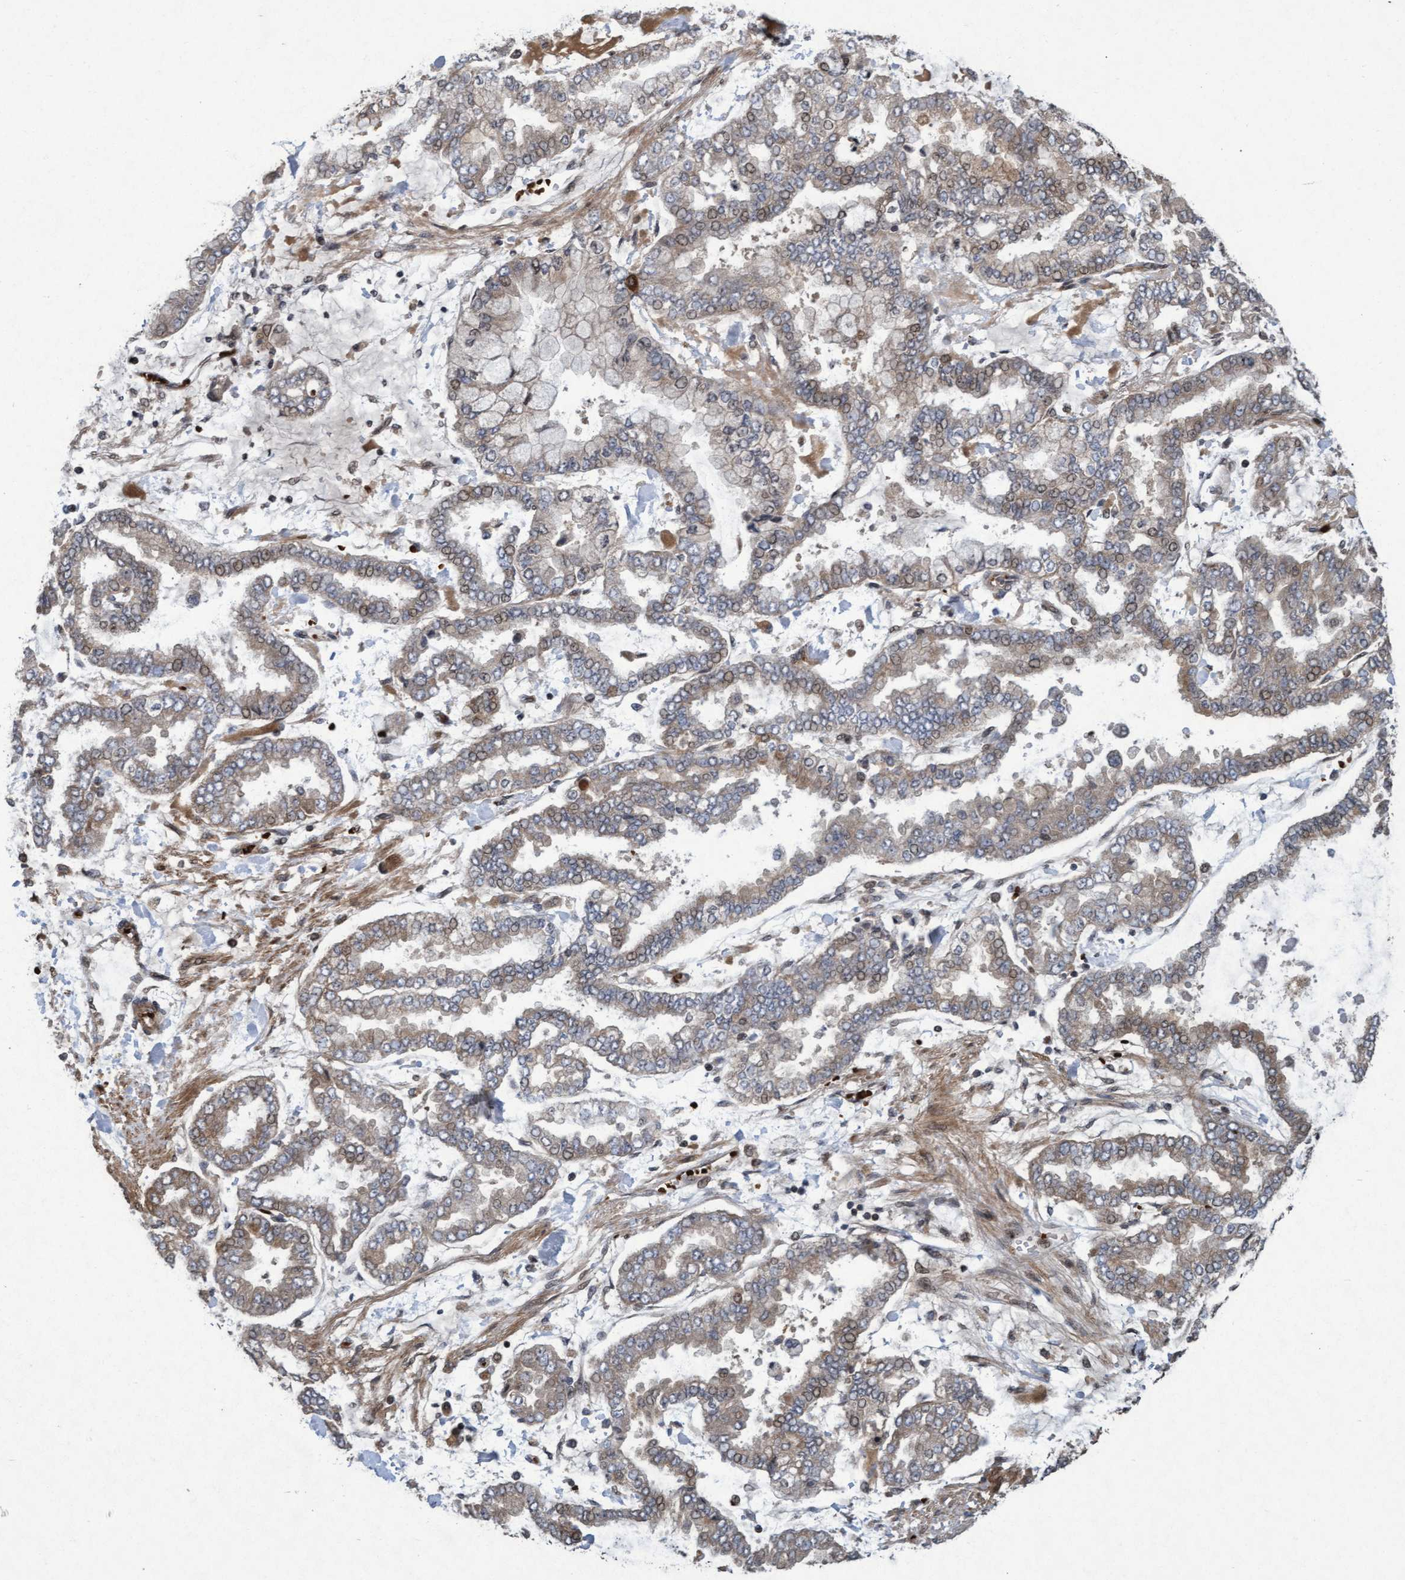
{"staining": {"intensity": "weak", "quantity": "25%-75%", "location": "cytoplasmic/membranous,nuclear"}, "tissue": "stomach cancer", "cell_type": "Tumor cells", "image_type": "cancer", "snomed": [{"axis": "morphology", "description": "Normal tissue, NOS"}, {"axis": "morphology", "description": "Adenocarcinoma, NOS"}, {"axis": "topography", "description": "Stomach, upper"}, {"axis": "topography", "description": "Stomach"}], "caption": "Stomach adenocarcinoma was stained to show a protein in brown. There is low levels of weak cytoplasmic/membranous and nuclear staining in about 25%-75% of tumor cells.", "gene": "KCNC2", "patient": {"sex": "male", "age": 76}}